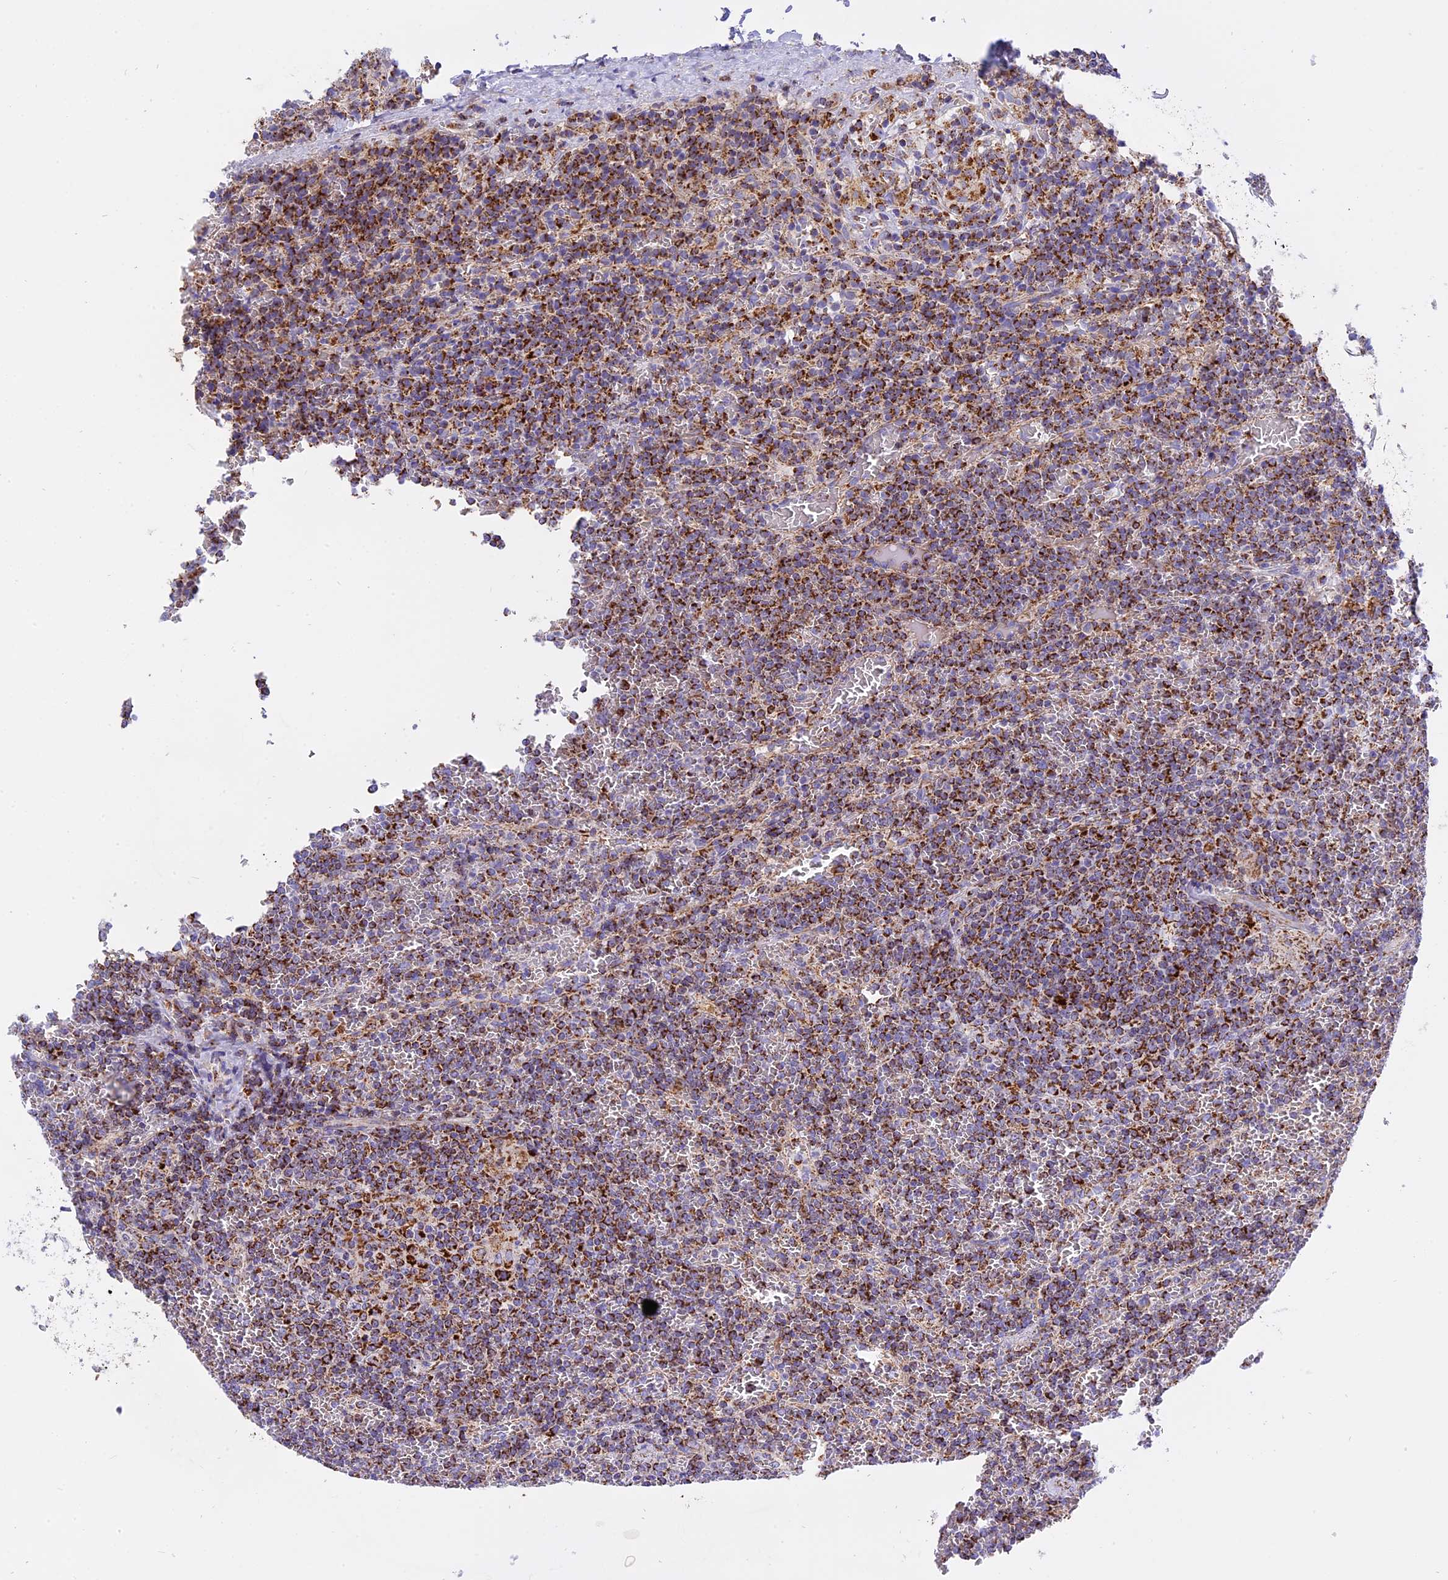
{"staining": {"intensity": "strong", "quantity": ">75%", "location": "cytoplasmic/membranous"}, "tissue": "lymphoma", "cell_type": "Tumor cells", "image_type": "cancer", "snomed": [{"axis": "morphology", "description": "Malignant lymphoma, non-Hodgkin's type, Low grade"}, {"axis": "topography", "description": "Spleen"}], "caption": "IHC photomicrograph of neoplastic tissue: lymphoma stained using immunohistochemistry exhibits high levels of strong protein expression localized specifically in the cytoplasmic/membranous of tumor cells, appearing as a cytoplasmic/membranous brown color.", "gene": "MRPS34", "patient": {"sex": "female", "age": 19}}